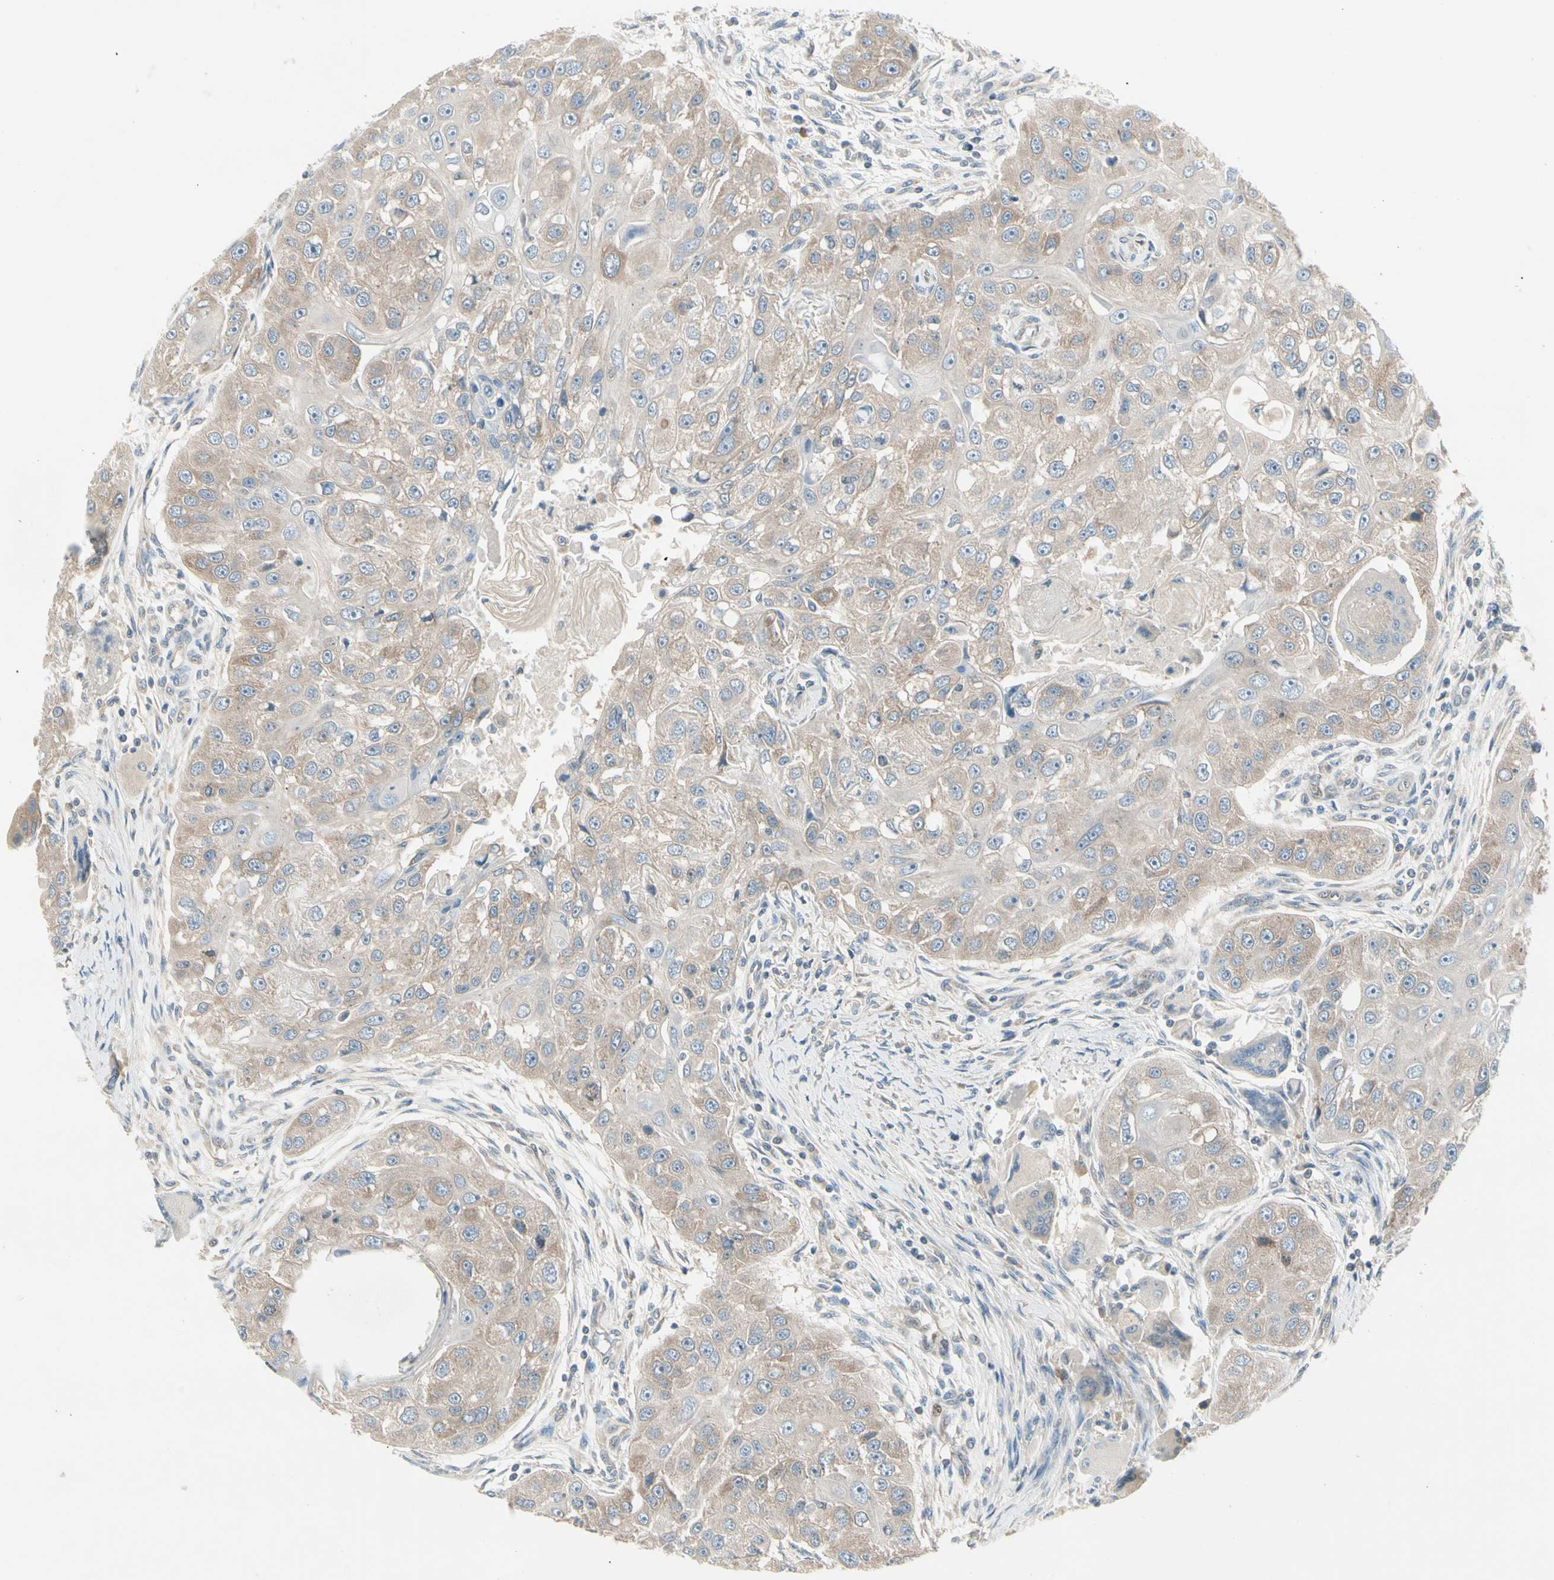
{"staining": {"intensity": "weak", "quantity": ">75%", "location": "cytoplasmic/membranous"}, "tissue": "head and neck cancer", "cell_type": "Tumor cells", "image_type": "cancer", "snomed": [{"axis": "morphology", "description": "Normal tissue, NOS"}, {"axis": "morphology", "description": "Squamous cell carcinoma, NOS"}, {"axis": "topography", "description": "Skeletal muscle"}, {"axis": "topography", "description": "Head-Neck"}], "caption": "Immunohistochemistry (IHC) image of neoplastic tissue: human head and neck cancer (squamous cell carcinoma) stained using immunohistochemistry demonstrates low levels of weak protein expression localized specifically in the cytoplasmic/membranous of tumor cells, appearing as a cytoplasmic/membranous brown color.", "gene": "IL1R1", "patient": {"sex": "male", "age": 51}}